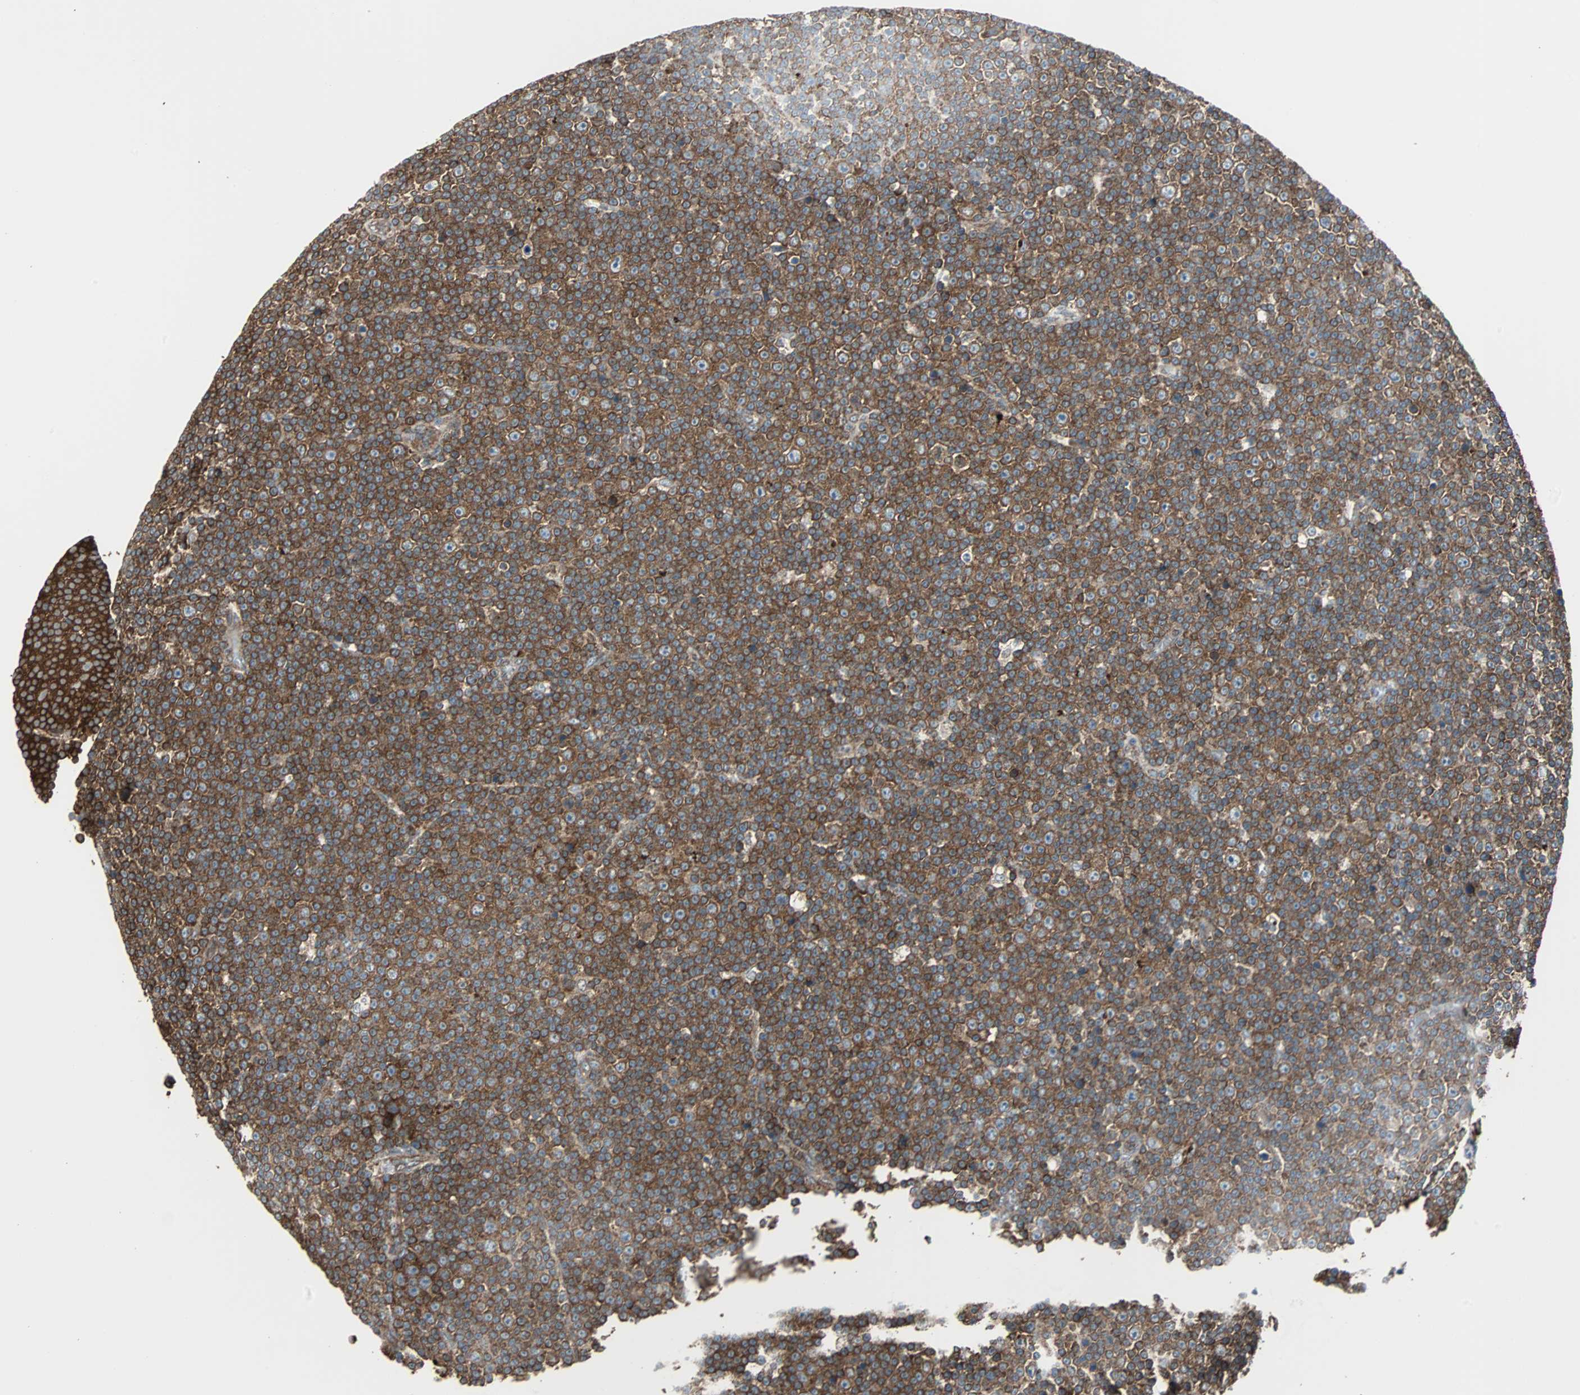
{"staining": {"intensity": "strong", "quantity": ">75%", "location": "cytoplasmic/membranous"}, "tissue": "lymphoma", "cell_type": "Tumor cells", "image_type": "cancer", "snomed": [{"axis": "morphology", "description": "Malignant lymphoma, non-Hodgkin's type, Low grade"}, {"axis": "topography", "description": "Lymph node"}], "caption": "The image displays immunohistochemical staining of low-grade malignant lymphoma, non-Hodgkin's type. There is strong cytoplasmic/membranous expression is appreciated in approximately >75% of tumor cells.", "gene": "RELA", "patient": {"sex": "female", "age": 67}}